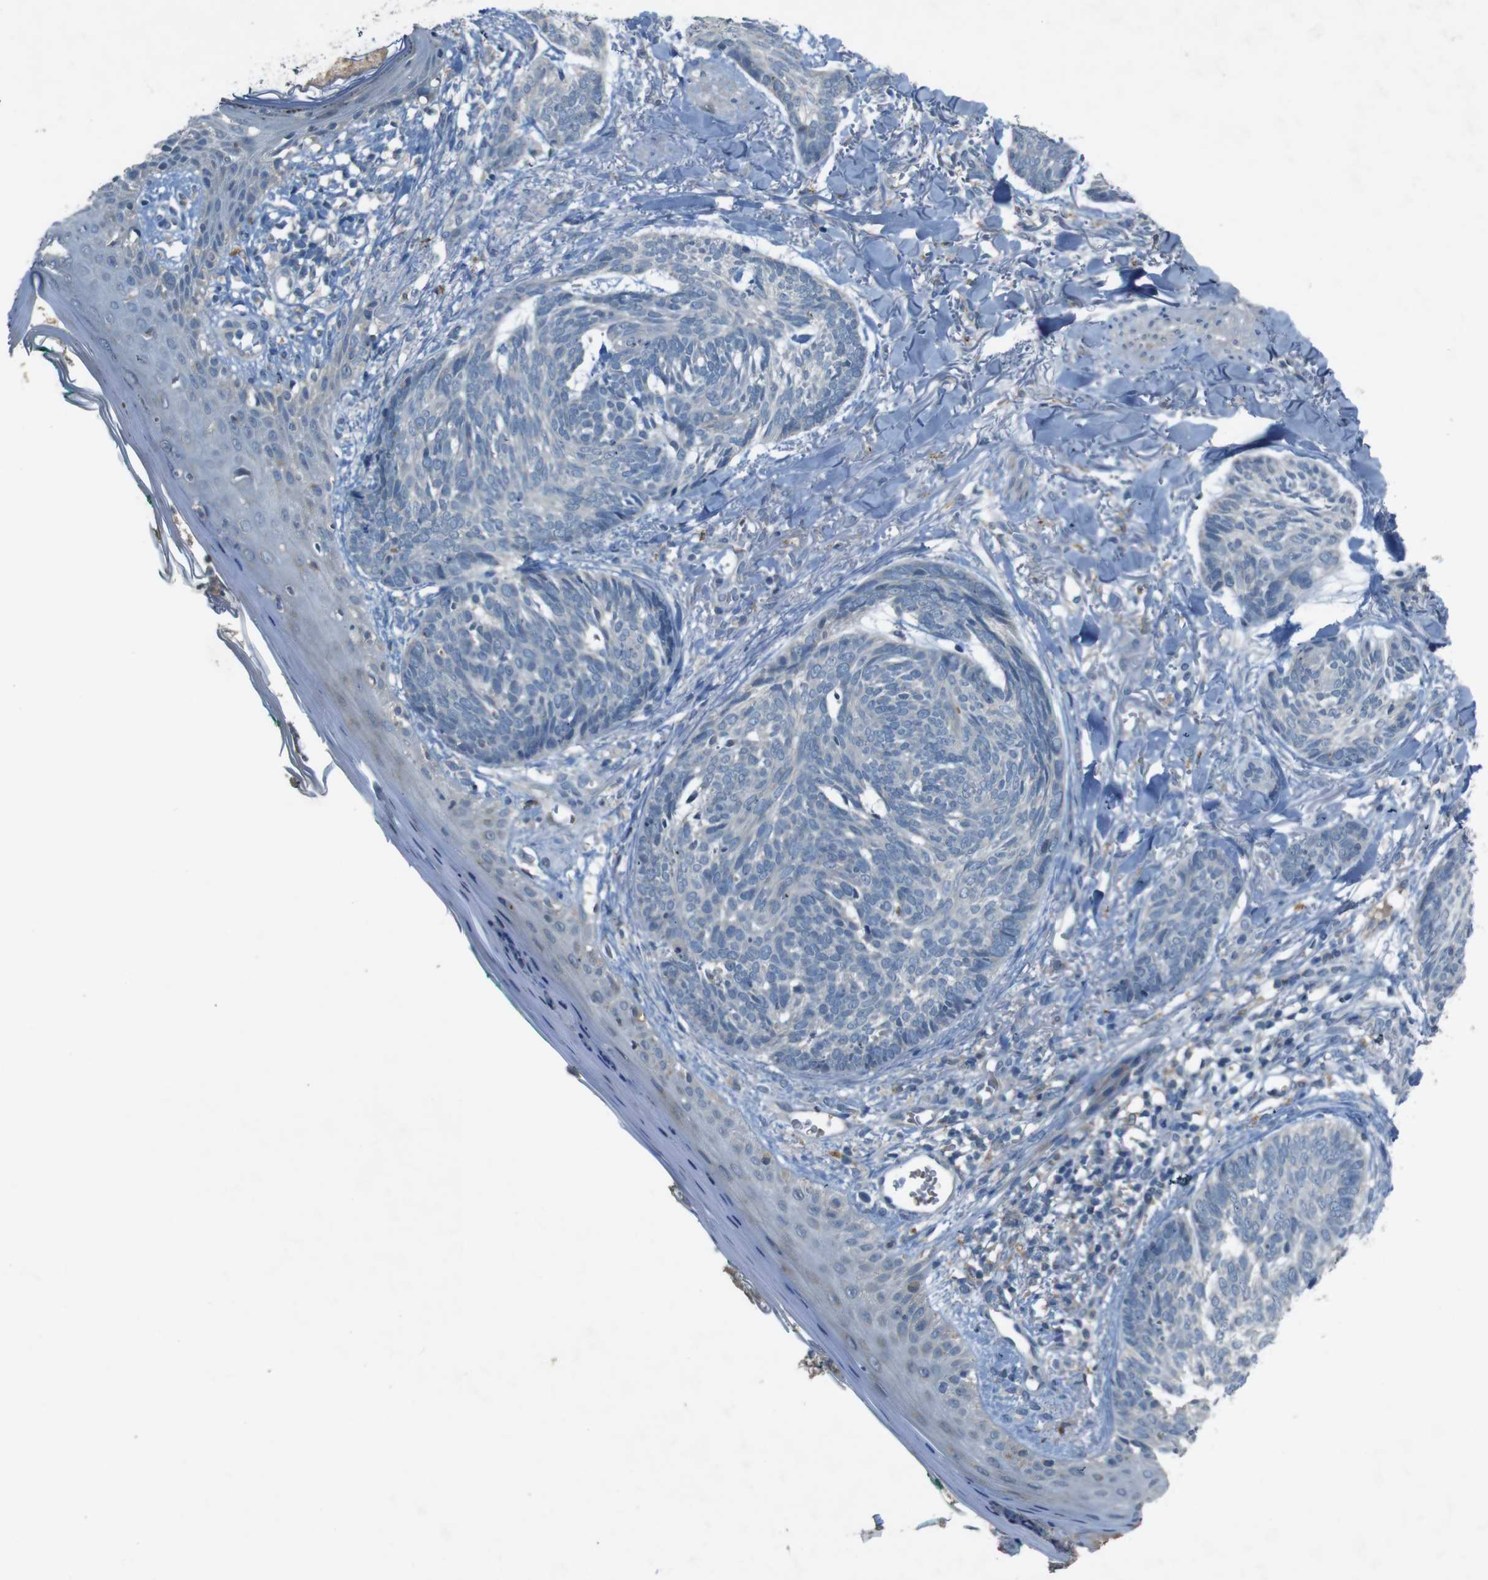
{"staining": {"intensity": "negative", "quantity": "none", "location": "none"}, "tissue": "skin cancer", "cell_type": "Tumor cells", "image_type": "cancer", "snomed": [{"axis": "morphology", "description": "Basal cell carcinoma"}, {"axis": "topography", "description": "Skin"}], "caption": "A micrograph of skin cancer (basal cell carcinoma) stained for a protein shows no brown staining in tumor cells.", "gene": "MOGAT3", "patient": {"sex": "male", "age": 43}}